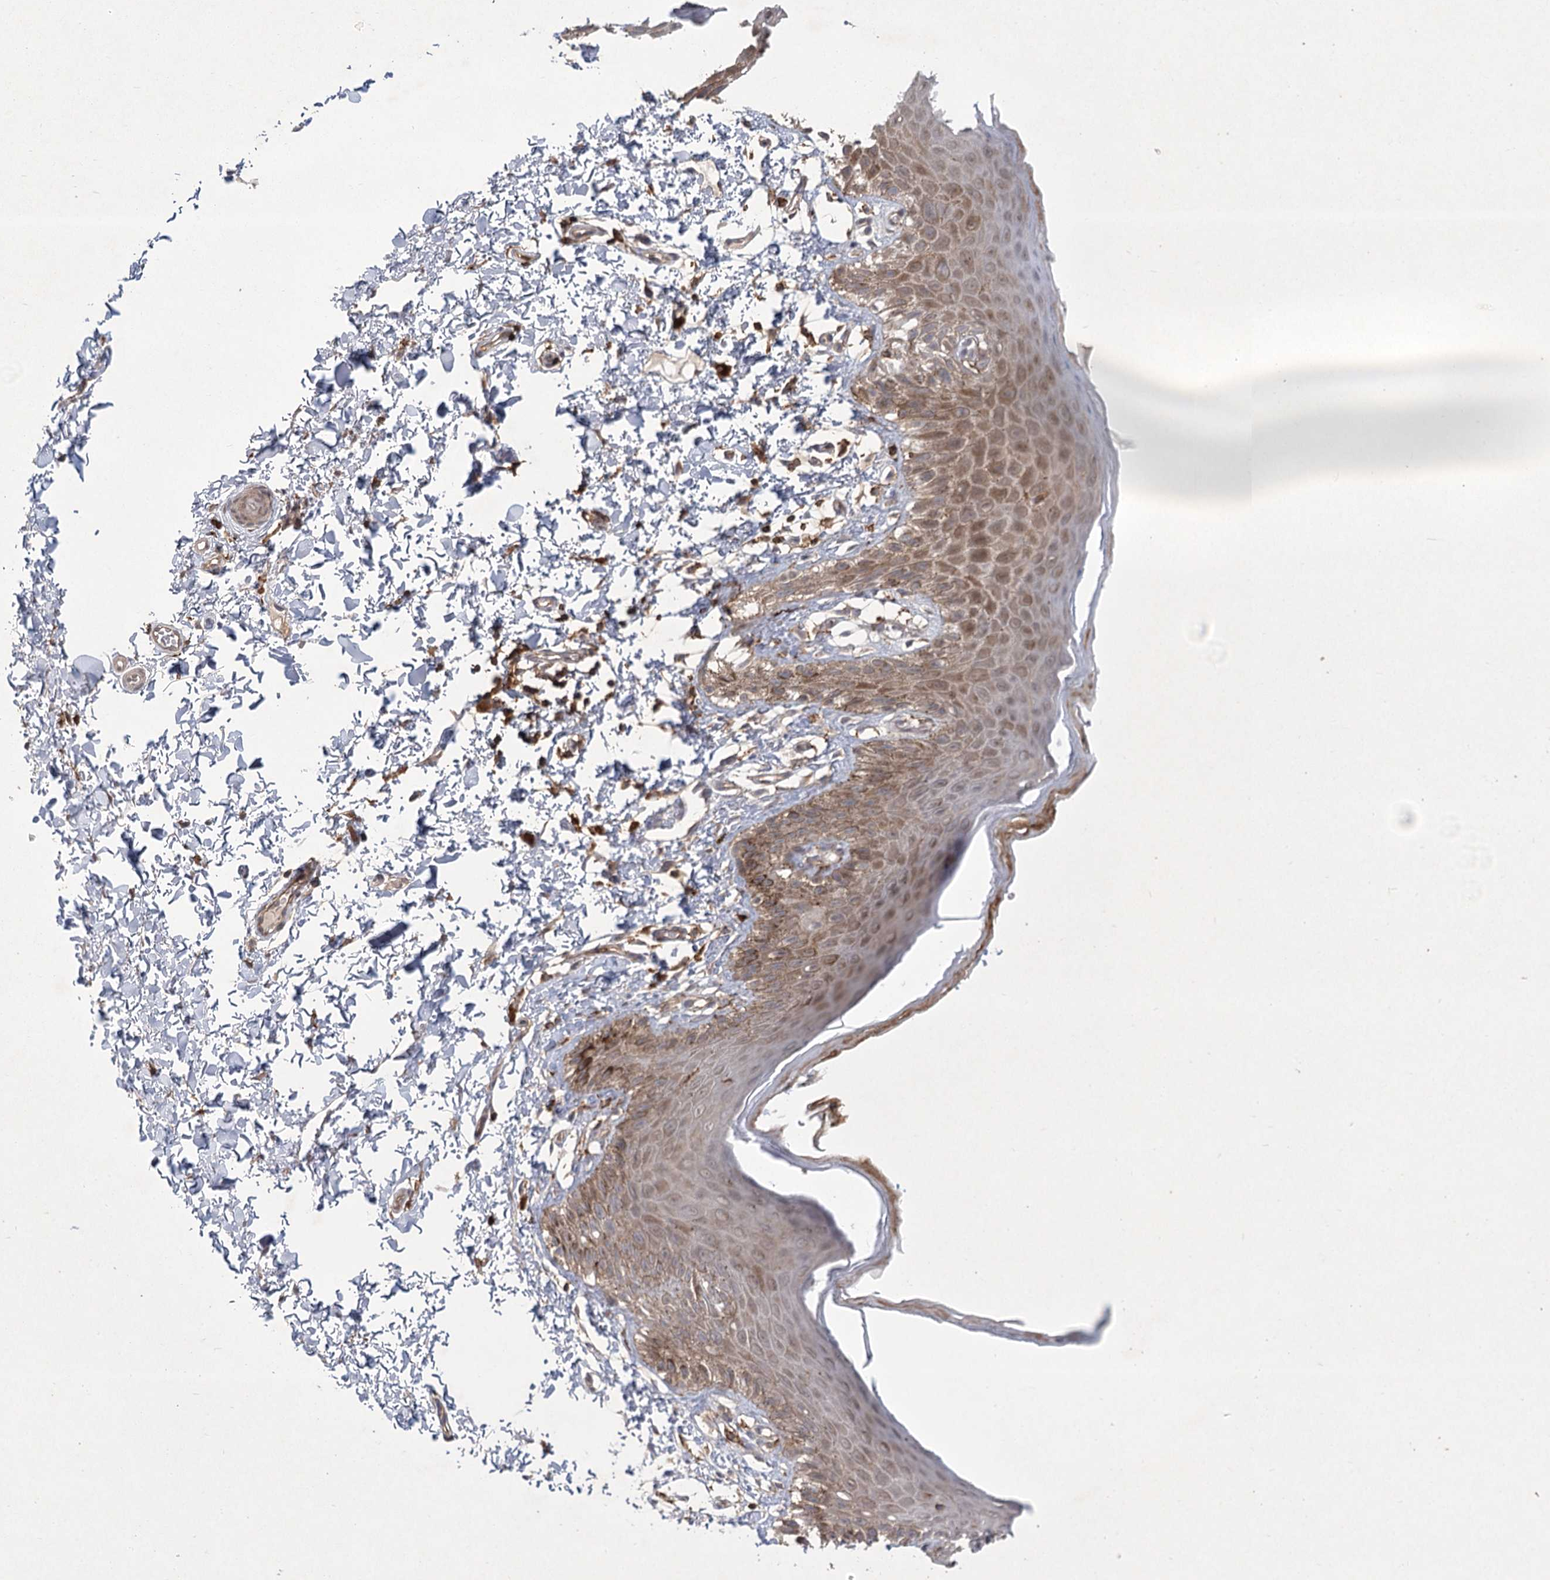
{"staining": {"intensity": "moderate", "quantity": "<25%", "location": "cytoplasmic/membranous,nuclear"}, "tissue": "skin", "cell_type": "Epidermal cells", "image_type": "normal", "snomed": [{"axis": "morphology", "description": "Normal tissue, NOS"}, {"axis": "topography", "description": "Anal"}], "caption": "Unremarkable skin shows moderate cytoplasmic/membranous,nuclear staining in approximately <25% of epidermal cells.", "gene": "MEPE", "patient": {"sex": "male", "age": 44}}